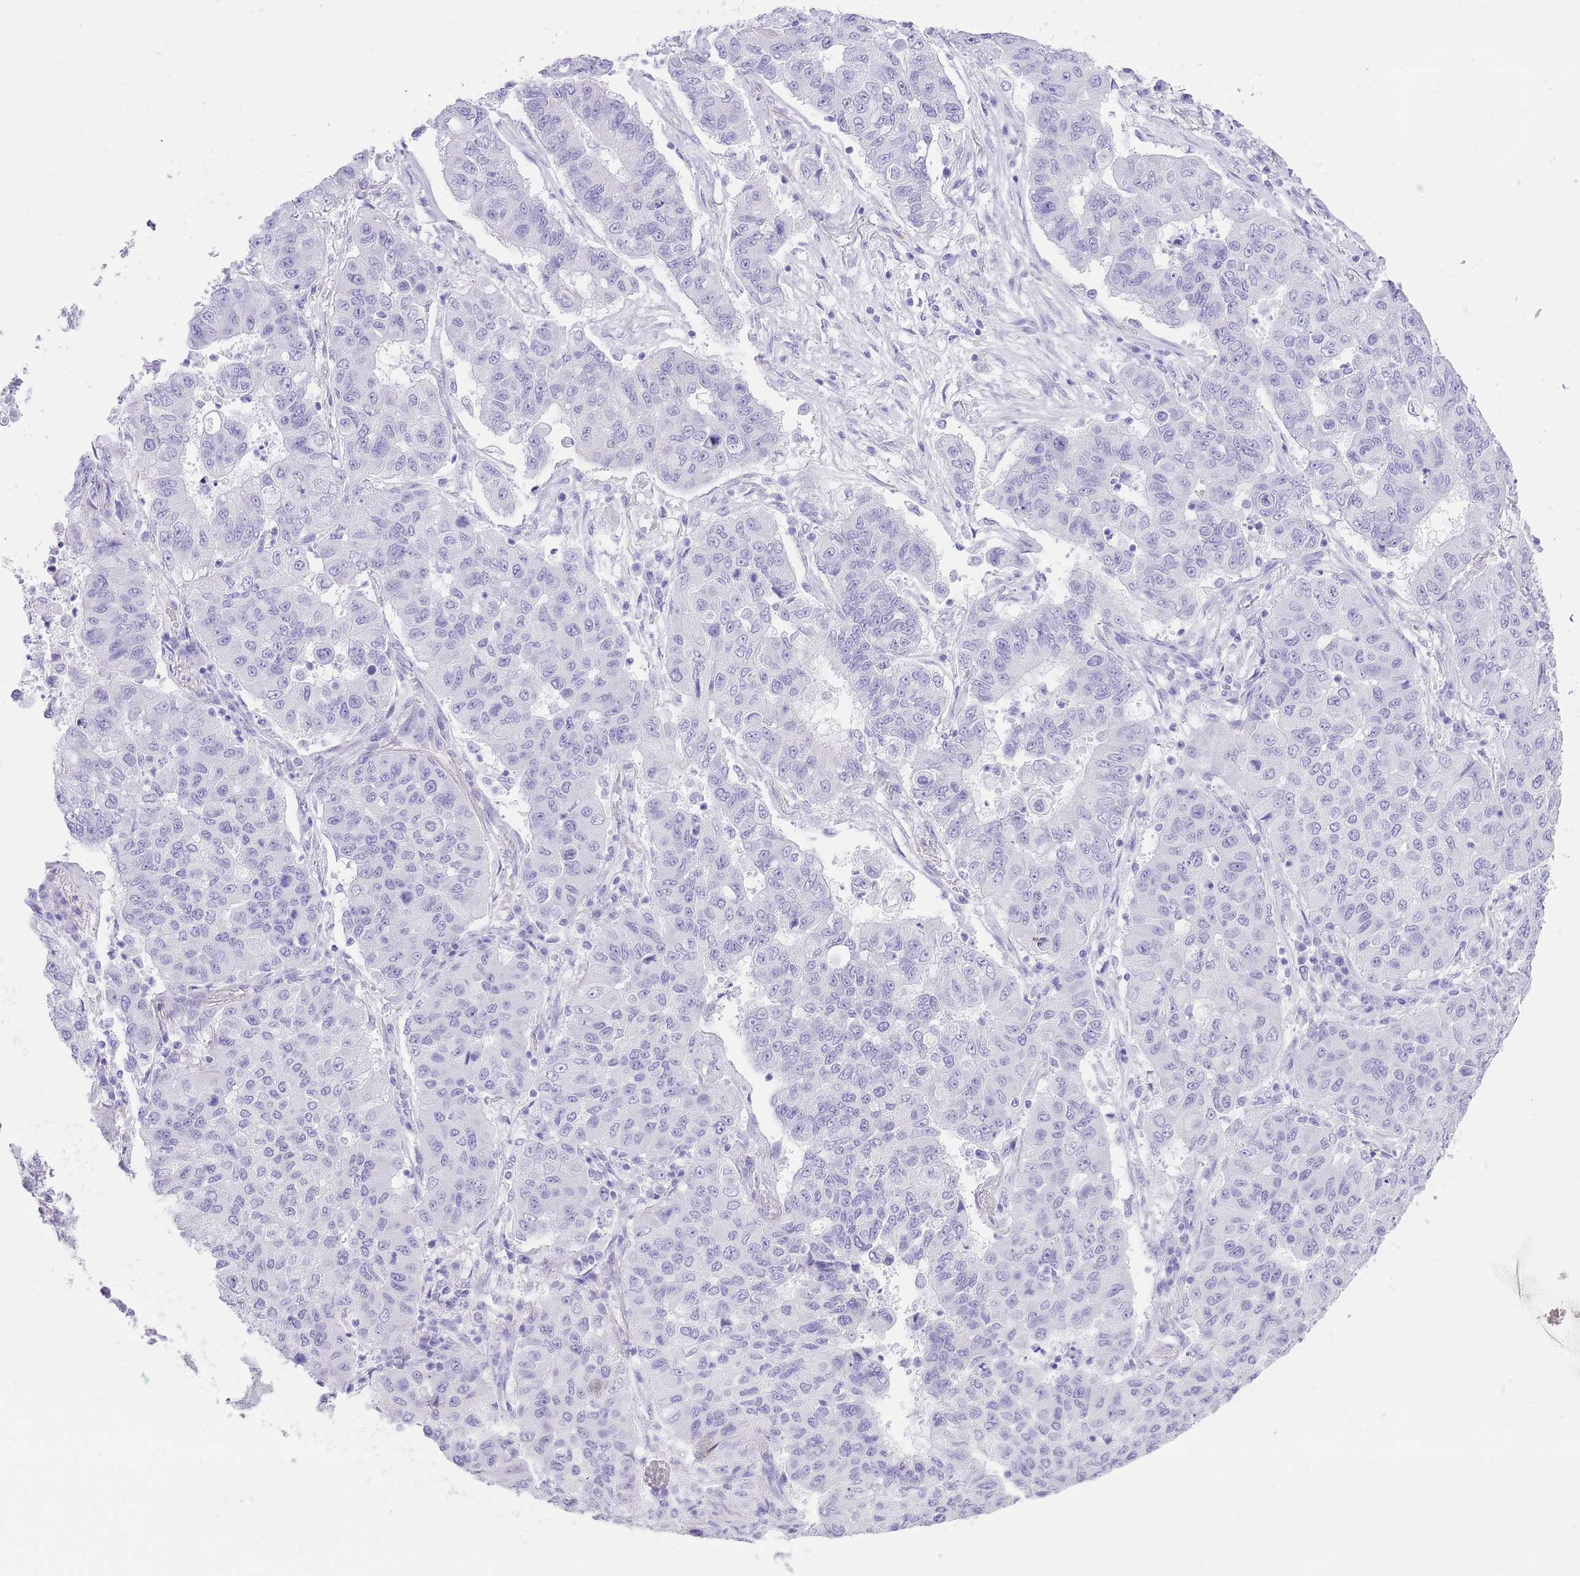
{"staining": {"intensity": "negative", "quantity": "none", "location": "none"}, "tissue": "lung cancer", "cell_type": "Tumor cells", "image_type": "cancer", "snomed": [{"axis": "morphology", "description": "Squamous cell carcinoma, NOS"}, {"axis": "topography", "description": "Lung"}], "caption": "Immunohistochemistry micrograph of human squamous cell carcinoma (lung) stained for a protein (brown), which reveals no positivity in tumor cells.", "gene": "ELOA2", "patient": {"sex": "male", "age": 74}}